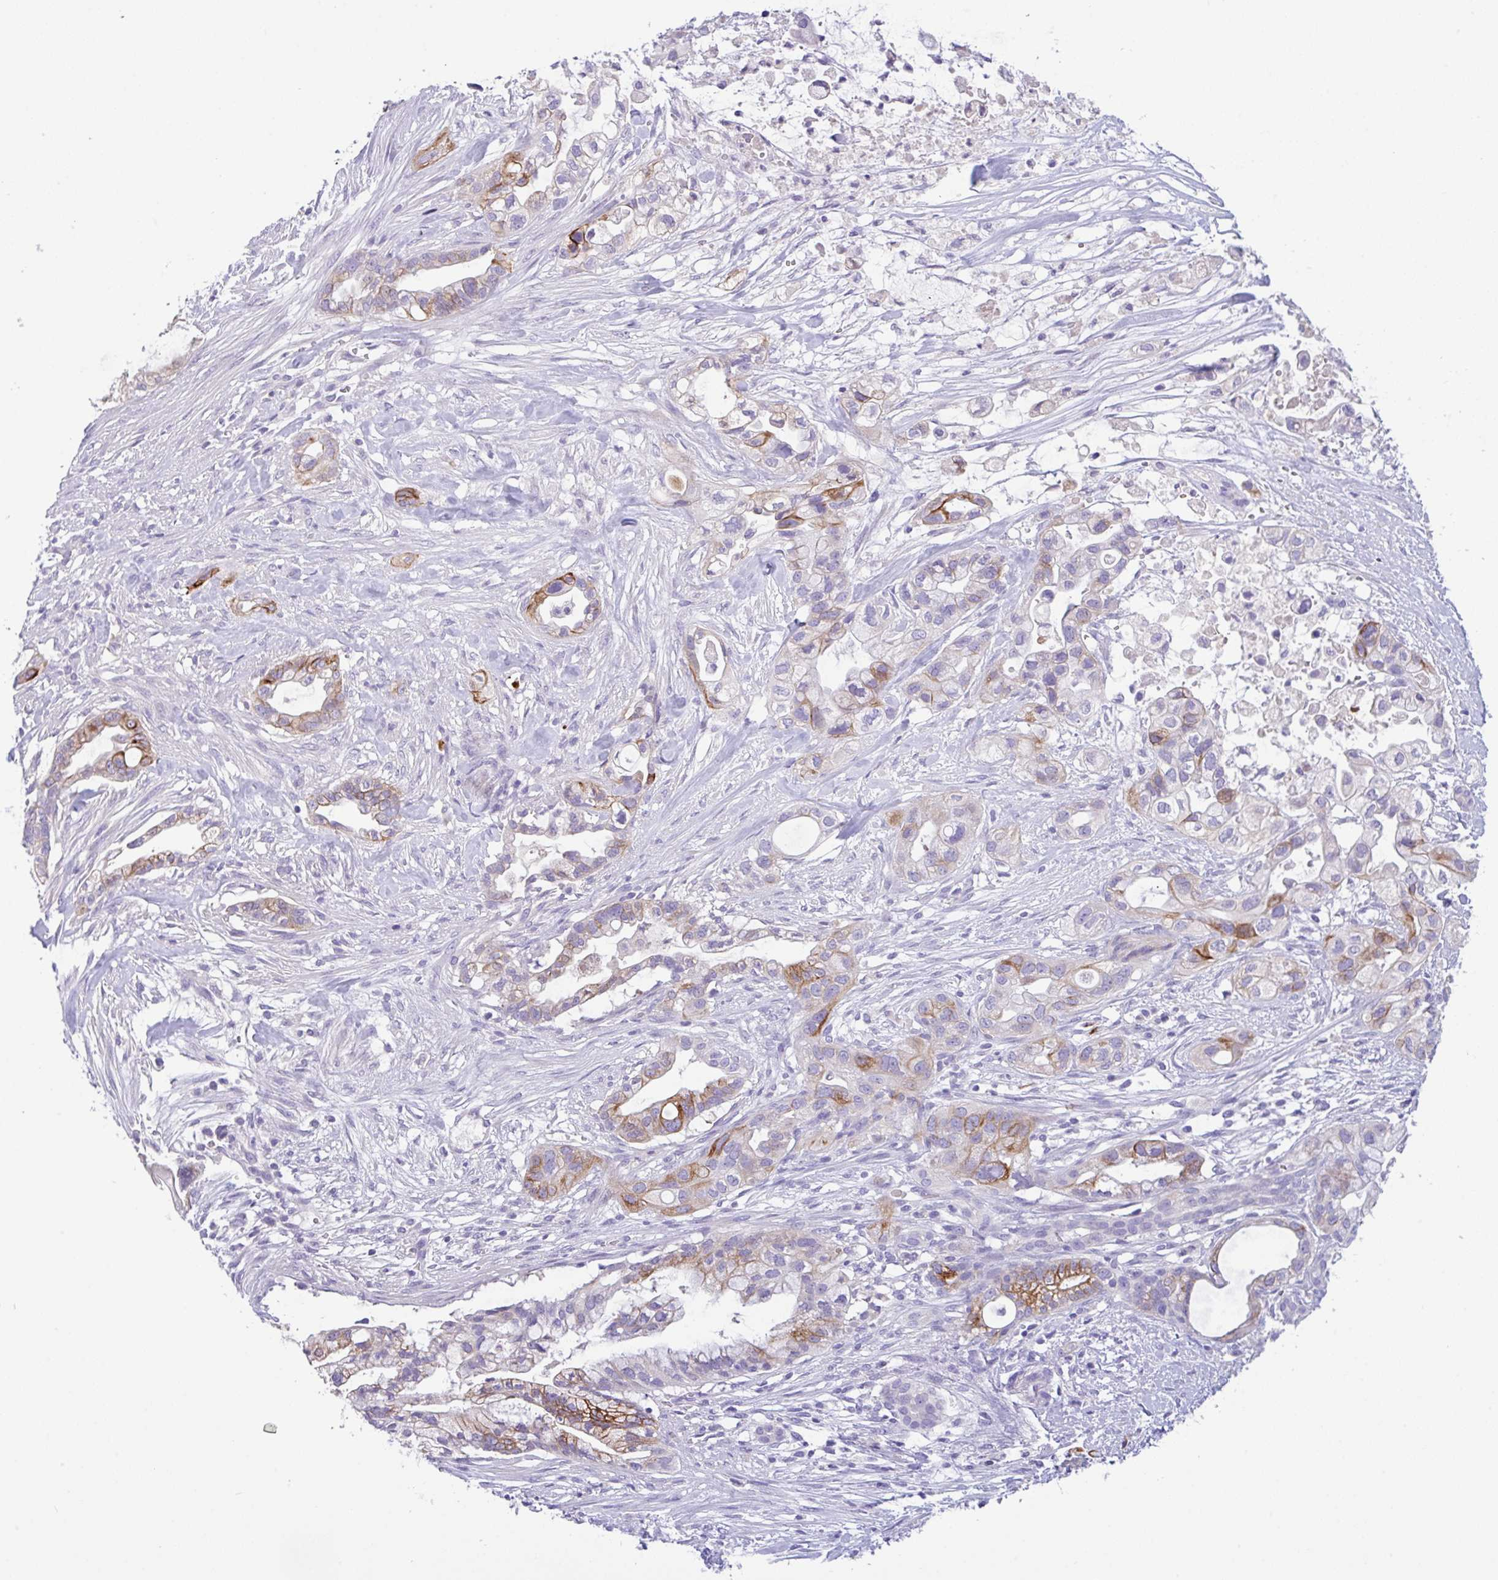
{"staining": {"intensity": "moderate", "quantity": "25%-75%", "location": "cytoplasmic/membranous"}, "tissue": "pancreatic cancer", "cell_type": "Tumor cells", "image_type": "cancer", "snomed": [{"axis": "morphology", "description": "Adenocarcinoma, NOS"}, {"axis": "topography", "description": "Pancreas"}], "caption": "About 25%-75% of tumor cells in human pancreatic cancer demonstrate moderate cytoplasmic/membranous protein staining as visualized by brown immunohistochemical staining.", "gene": "FBXL20", "patient": {"sex": "male", "age": 44}}